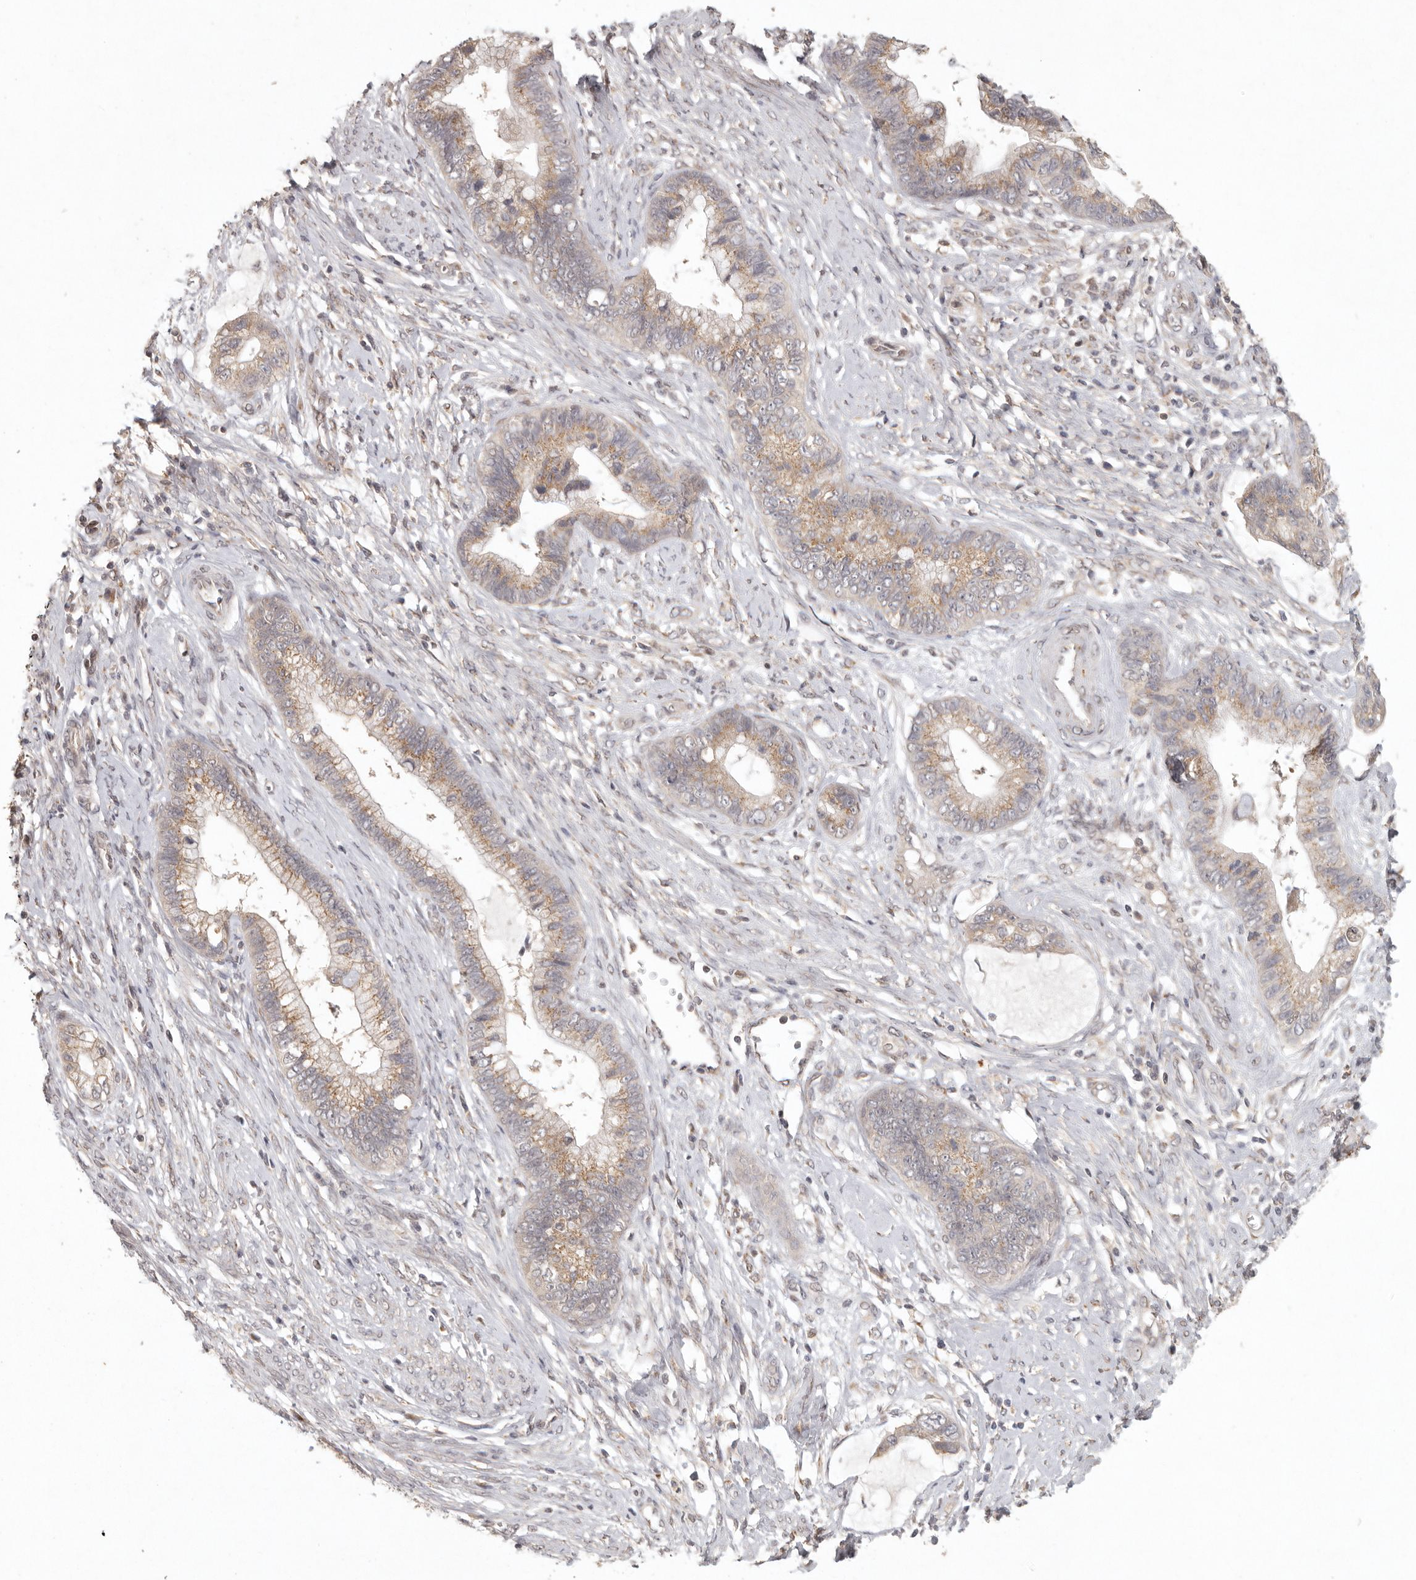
{"staining": {"intensity": "moderate", "quantity": ">75%", "location": "cytoplasmic/membranous"}, "tissue": "cervical cancer", "cell_type": "Tumor cells", "image_type": "cancer", "snomed": [{"axis": "morphology", "description": "Adenocarcinoma, NOS"}, {"axis": "topography", "description": "Cervix"}], "caption": "Immunohistochemical staining of cervical adenocarcinoma displays medium levels of moderate cytoplasmic/membranous protein staining in approximately >75% of tumor cells.", "gene": "LRRC75A", "patient": {"sex": "female", "age": 44}}